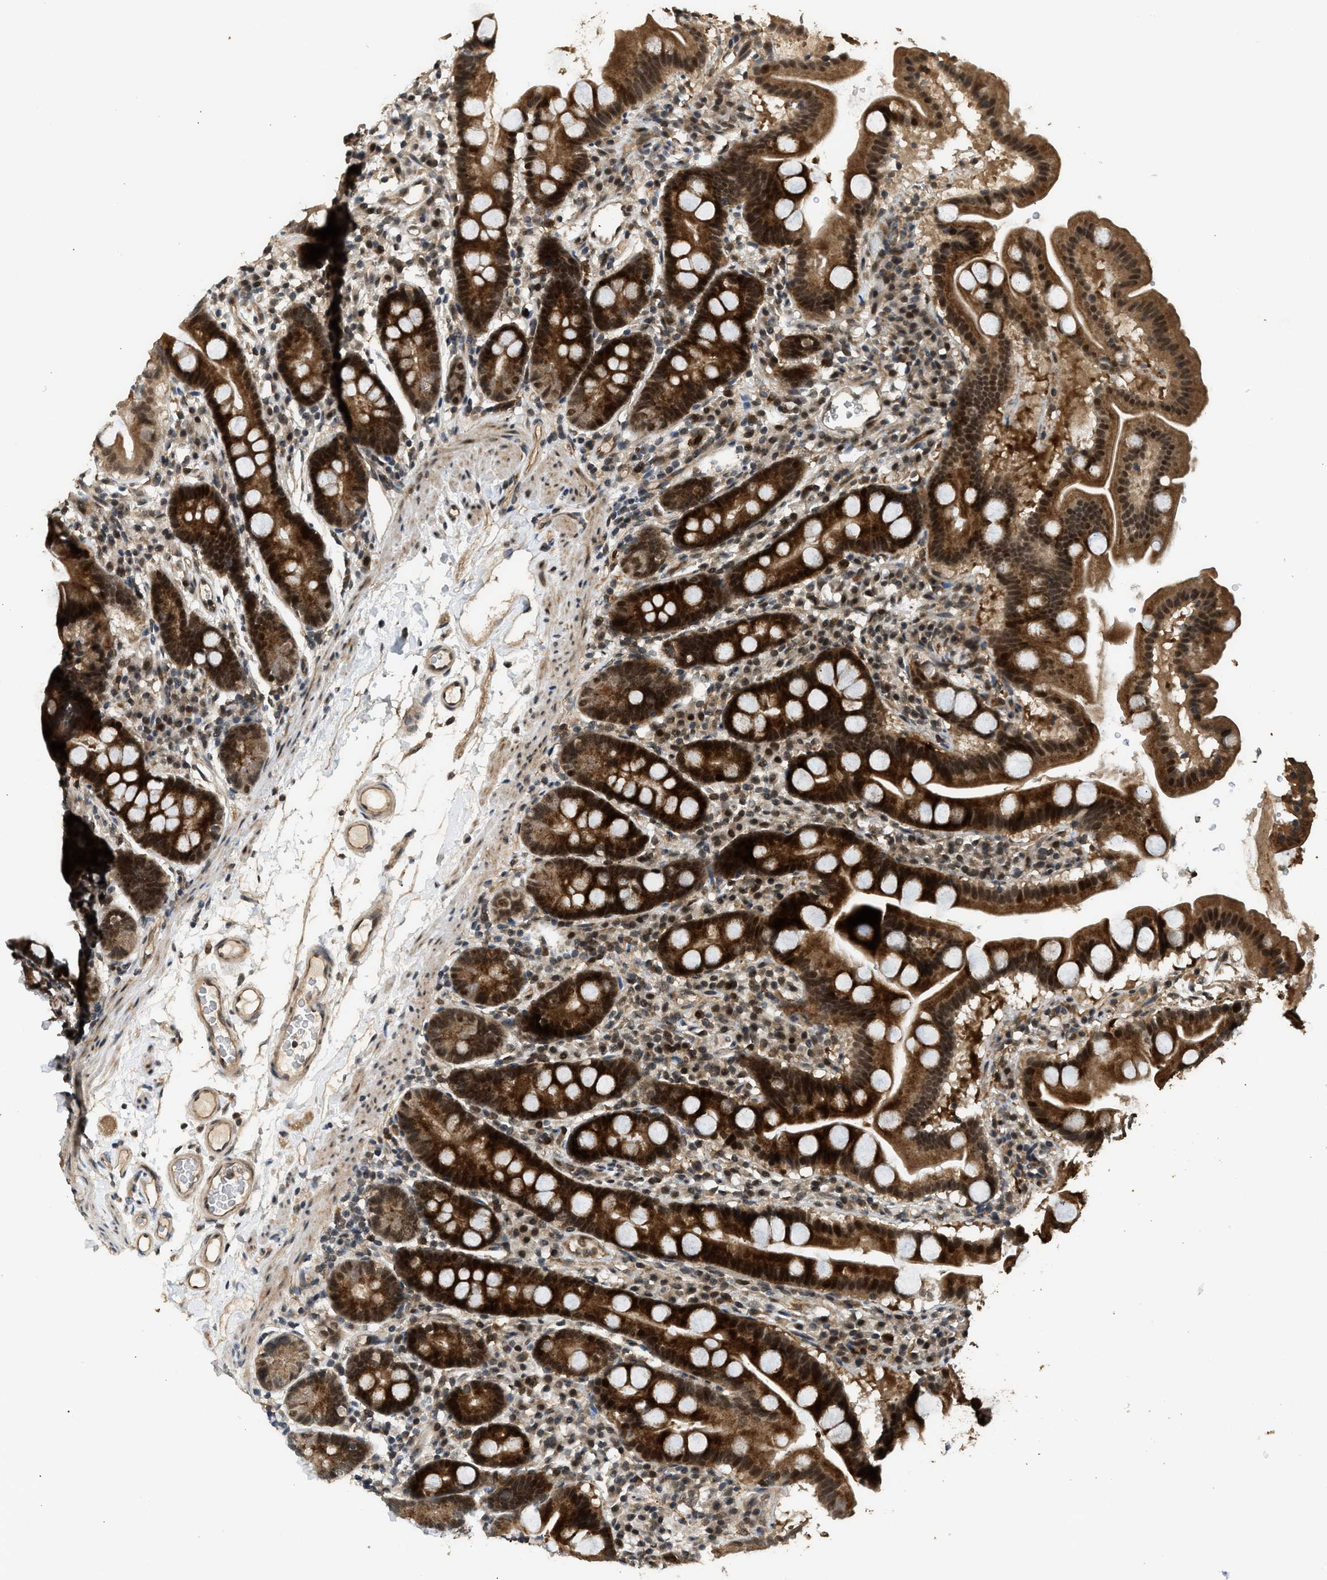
{"staining": {"intensity": "strong", "quantity": ">75%", "location": "cytoplasmic/membranous,nuclear"}, "tissue": "duodenum", "cell_type": "Glandular cells", "image_type": "normal", "snomed": [{"axis": "morphology", "description": "Normal tissue, NOS"}, {"axis": "topography", "description": "Duodenum"}], "caption": "IHC image of normal duodenum: human duodenum stained using immunohistochemistry (IHC) shows high levels of strong protein expression localized specifically in the cytoplasmic/membranous,nuclear of glandular cells, appearing as a cytoplasmic/membranous,nuclear brown color.", "gene": "GET1", "patient": {"sex": "male", "age": 50}}